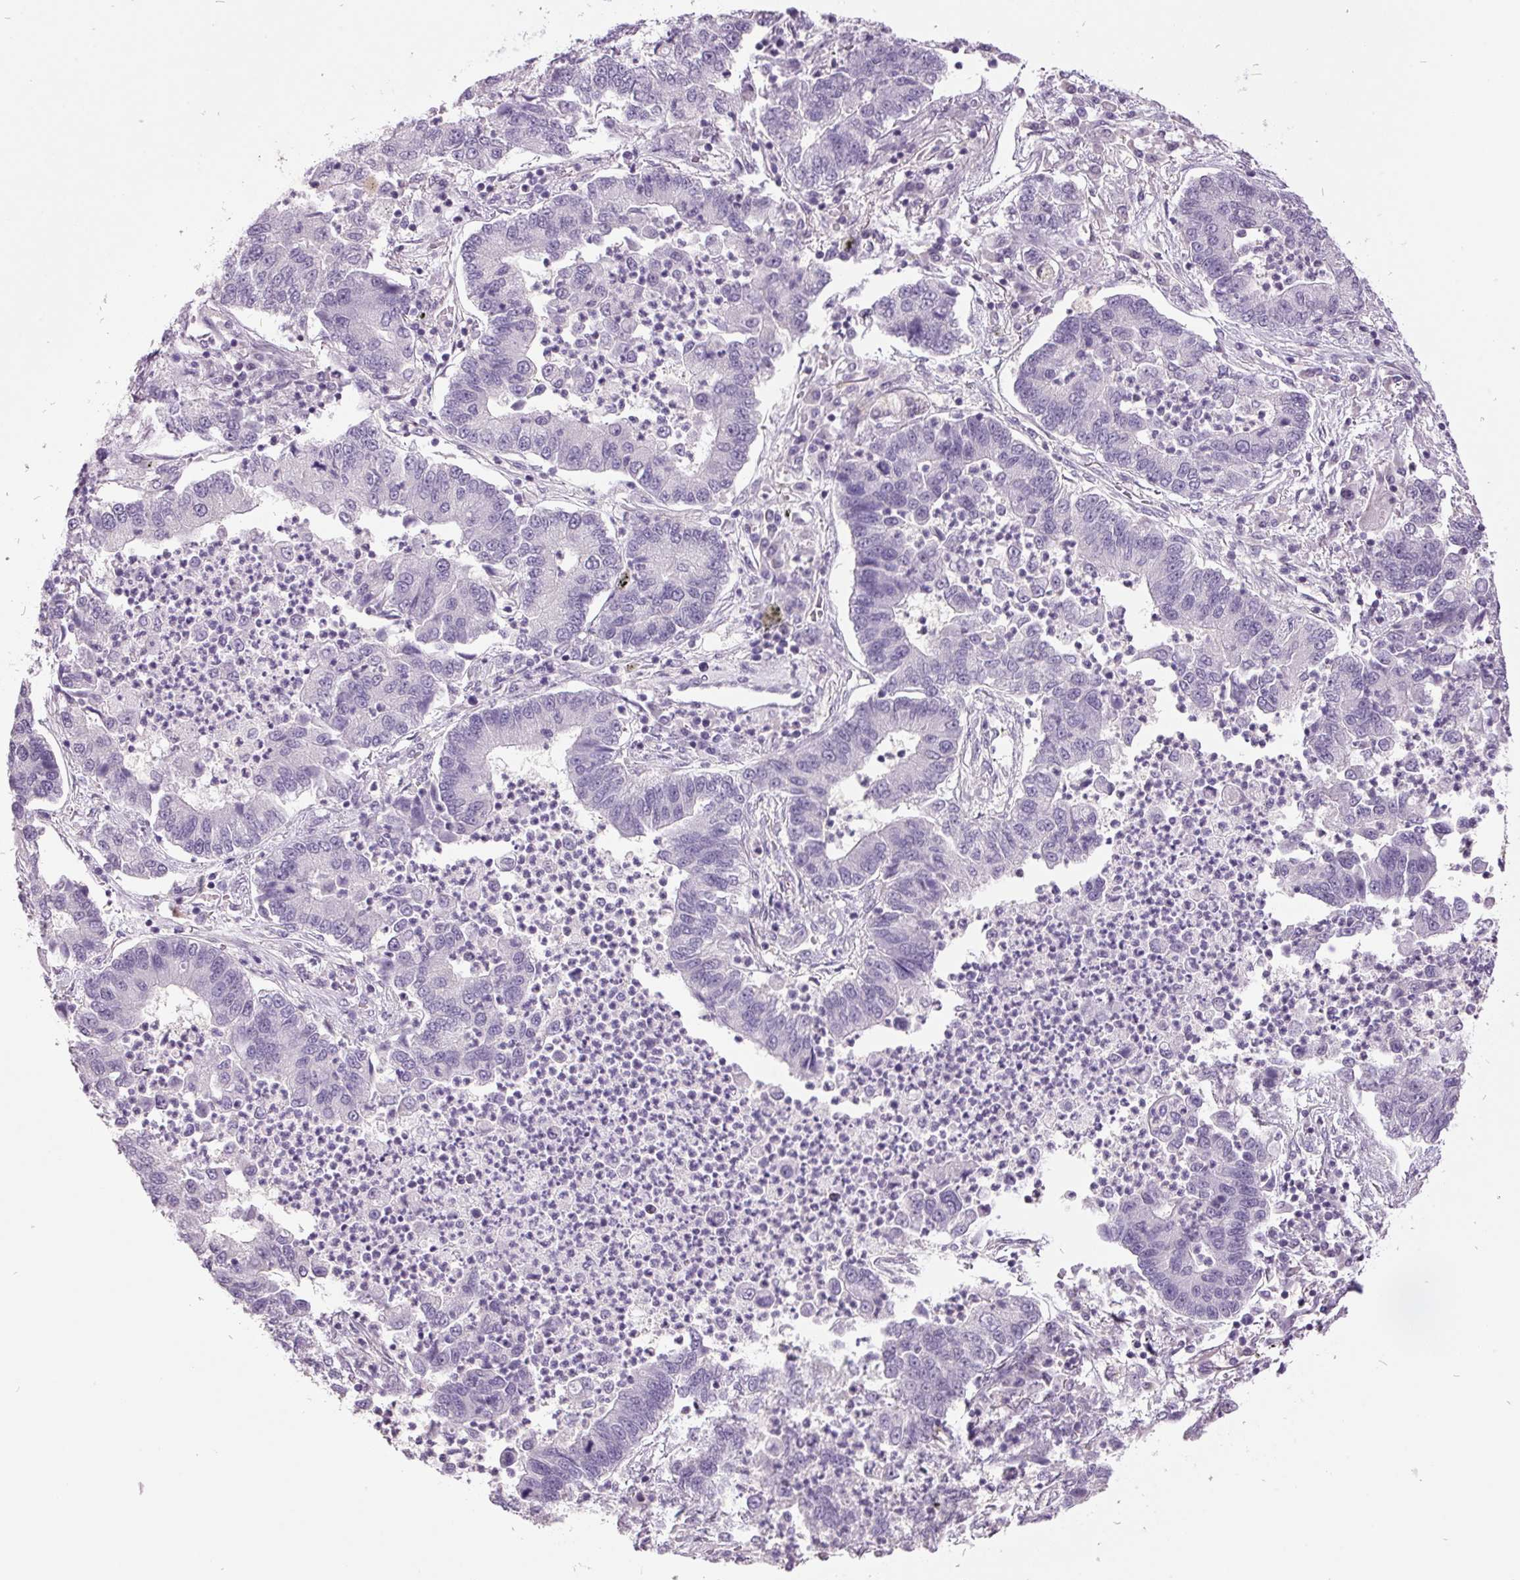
{"staining": {"intensity": "negative", "quantity": "none", "location": "none"}, "tissue": "lung cancer", "cell_type": "Tumor cells", "image_type": "cancer", "snomed": [{"axis": "morphology", "description": "Adenocarcinoma, NOS"}, {"axis": "topography", "description": "Lung"}], "caption": "Protein analysis of lung cancer (adenocarcinoma) demonstrates no significant expression in tumor cells.", "gene": "C2orf16", "patient": {"sex": "female", "age": 57}}